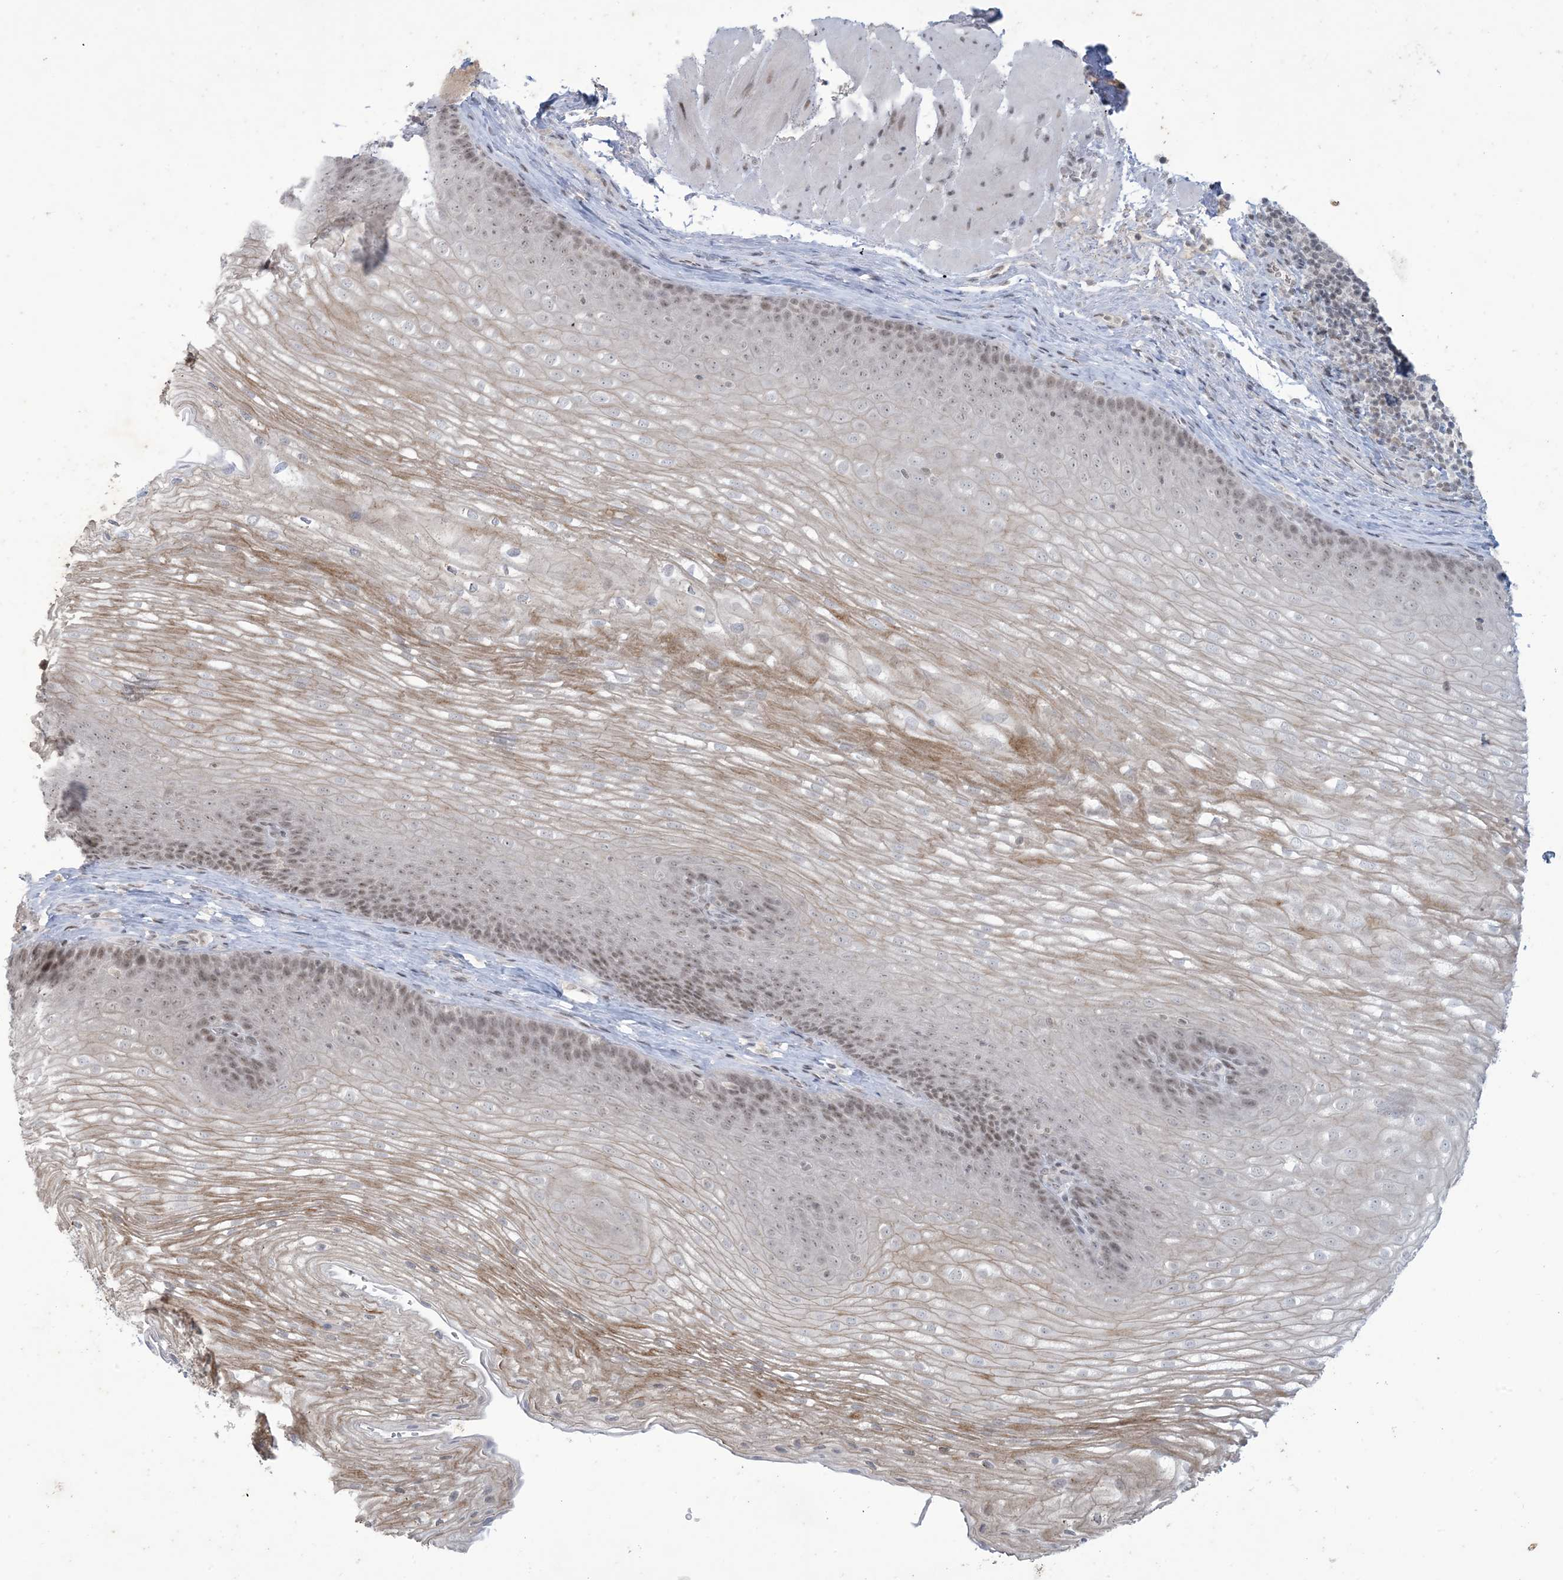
{"staining": {"intensity": "weak", "quantity": "25%-75%", "location": "cytoplasmic/membranous,nuclear"}, "tissue": "esophagus", "cell_type": "Squamous epithelial cells", "image_type": "normal", "snomed": [{"axis": "morphology", "description": "Normal tissue, NOS"}, {"axis": "topography", "description": "Esophagus"}], "caption": "Immunohistochemical staining of normal human esophagus demonstrates 25%-75% levels of weak cytoplasmic/membranous,nuclear protein staining in approximately 25%-75% of squamous epithelial cells. The staining was performed using DAB, with brown indicating positive protein expression. Nuclei are stained blue with hematoxylin.", "gene": "ZNF674", "patient": {"sex": "female", "age": 66}}